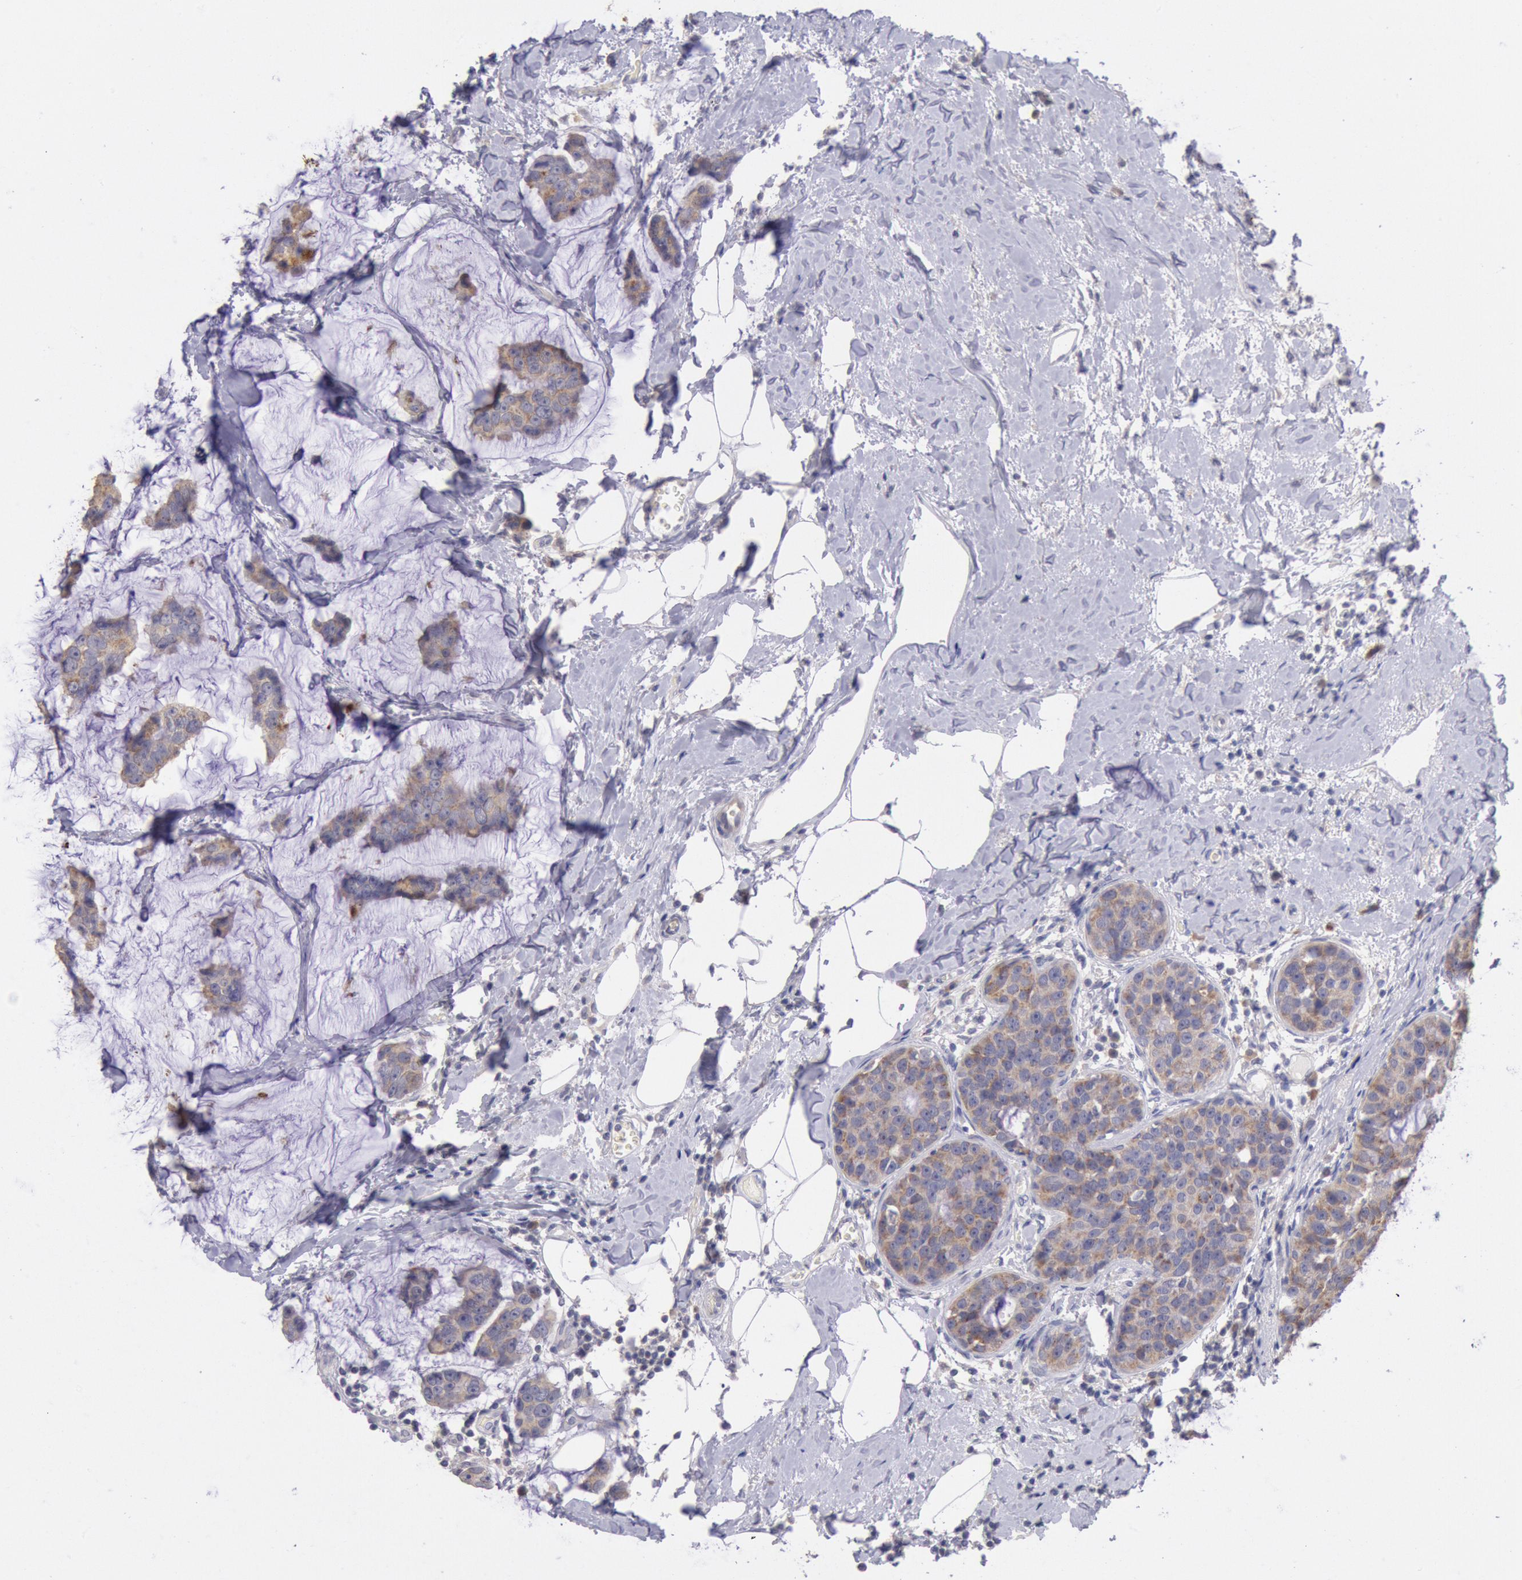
{"staining": {"intensity": "moderate", "quantity": ">75%", "location": "cytoplasmic/membranous"}, "tissue": "breast cancer", "cell_type": "Tumor cells", "image_type": "cancer", "snomed": [{"axis": "morphology", "description": "Normal tissue, NOS"}, {"axis": "morphology", "description": "Duct carcinoma"}, {"axis": "topography", "description": "Breast"}], "caption": "IHC of human breast cancer (intraductal carcinoma) reveals medium levels of moderate cytoplasmic/membranous staining in approximately >75% of tumor cells. The staining was performed using DAB, with brown indicating positive protein expression. Nuclei are stained blue with hematoxylin.", "gene": "GAL3ST1", "patient": {"sex": "female", "age": 50}}